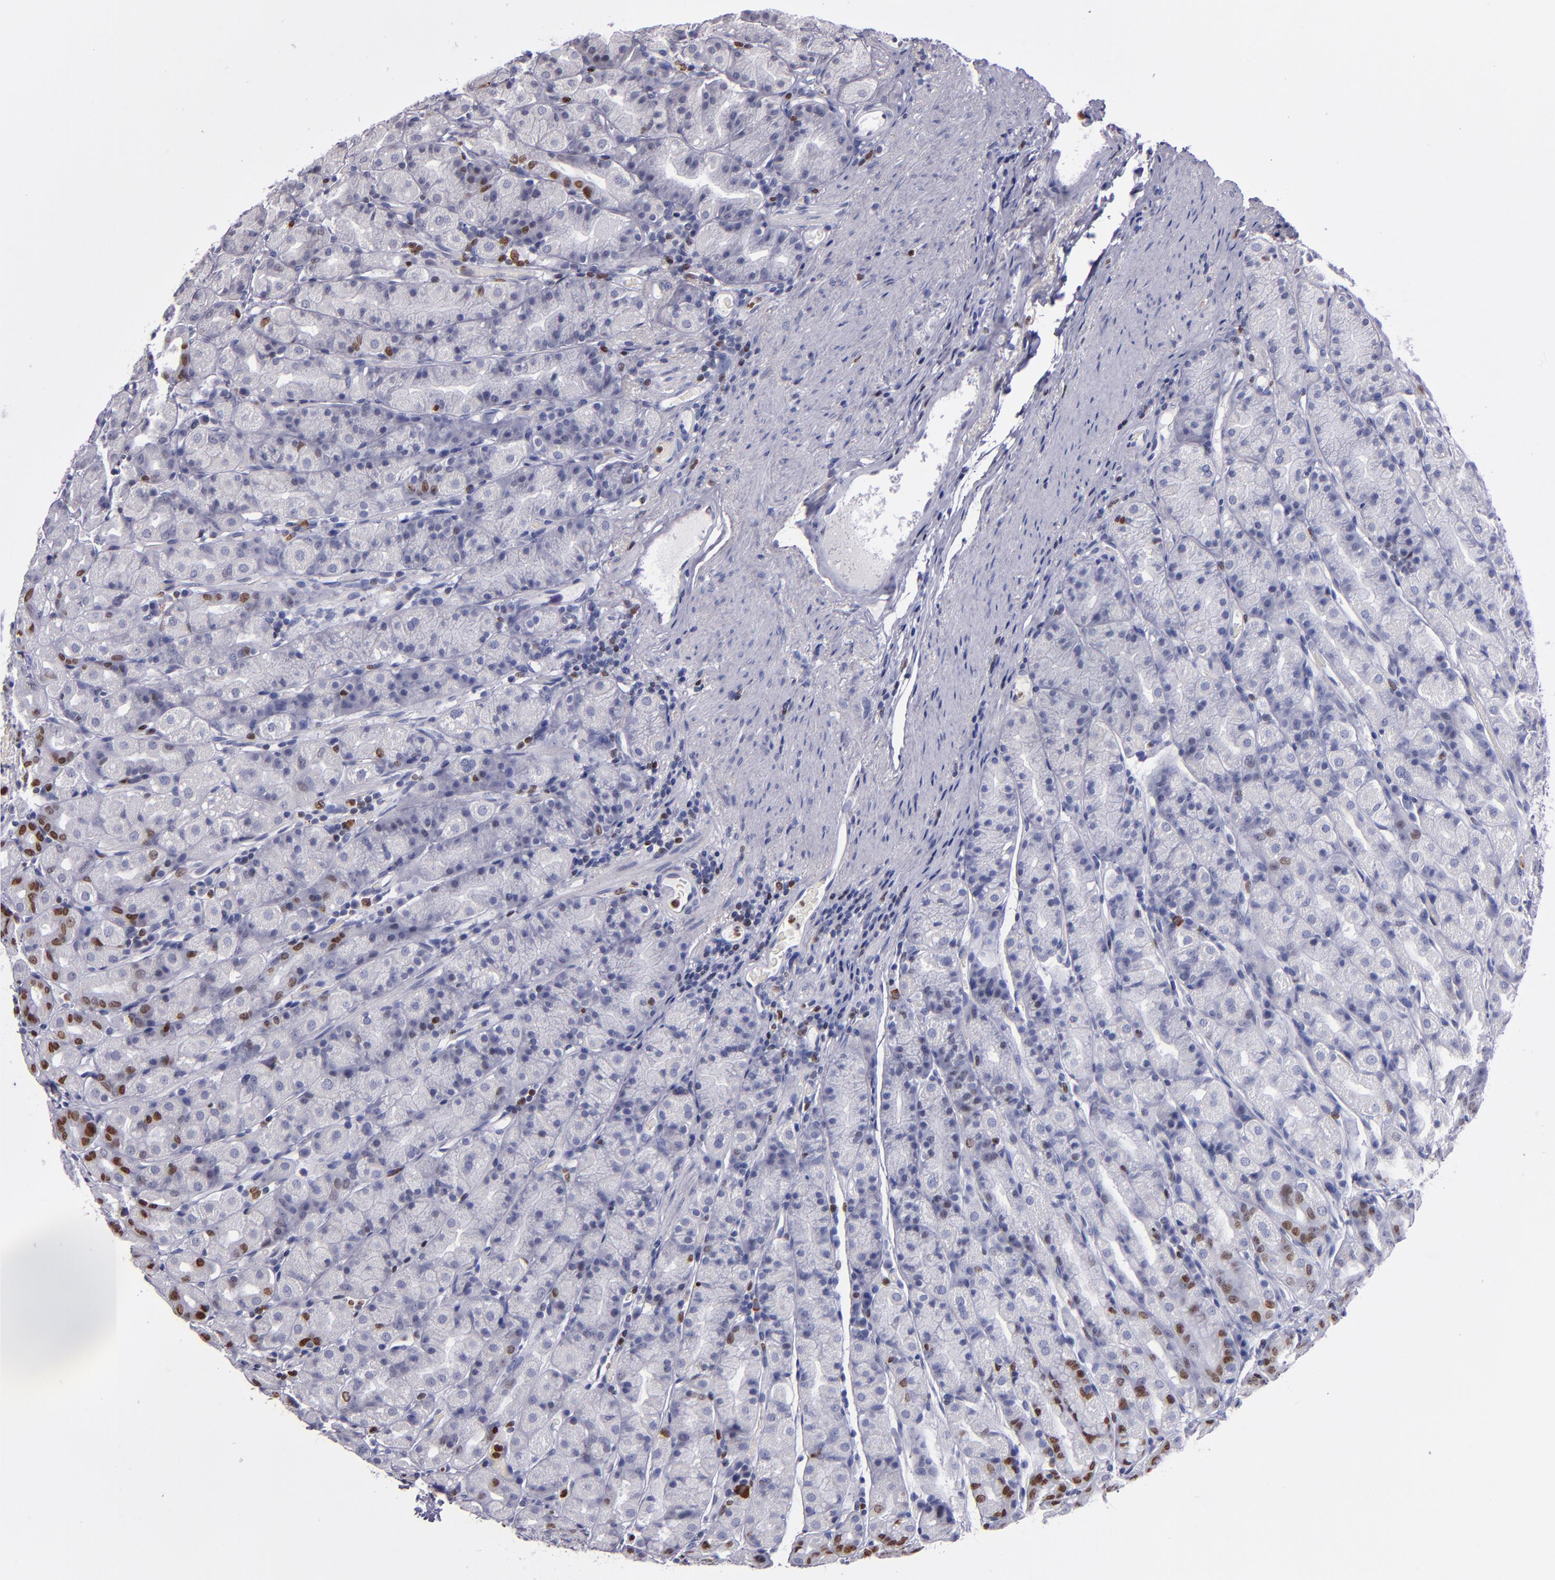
{"staining": {"intensity": "strong", "quantity": ">75%", "location": "nuclear"}, "tissue": "stomach", "cell_type": "Glandular cells", "image_type": "normal", "snomed": [{"axis": "morphology", "description": "Normal tissue, NOS"}, {"axis": "topography", "description": "Stomach, upper"}], "caption": "The photomicrograph demonstrates immunohistochemical staining of unremarkable stomach. There is strong nuclear positivity is present in approximately >75% of glandular cells. Using DAB (brown) and hematoxylin (blue) stains, captured at high magnification using brightfield microscopy.", "gene": "CDKL5", "patient": {"sex": "male", "age": 68}}